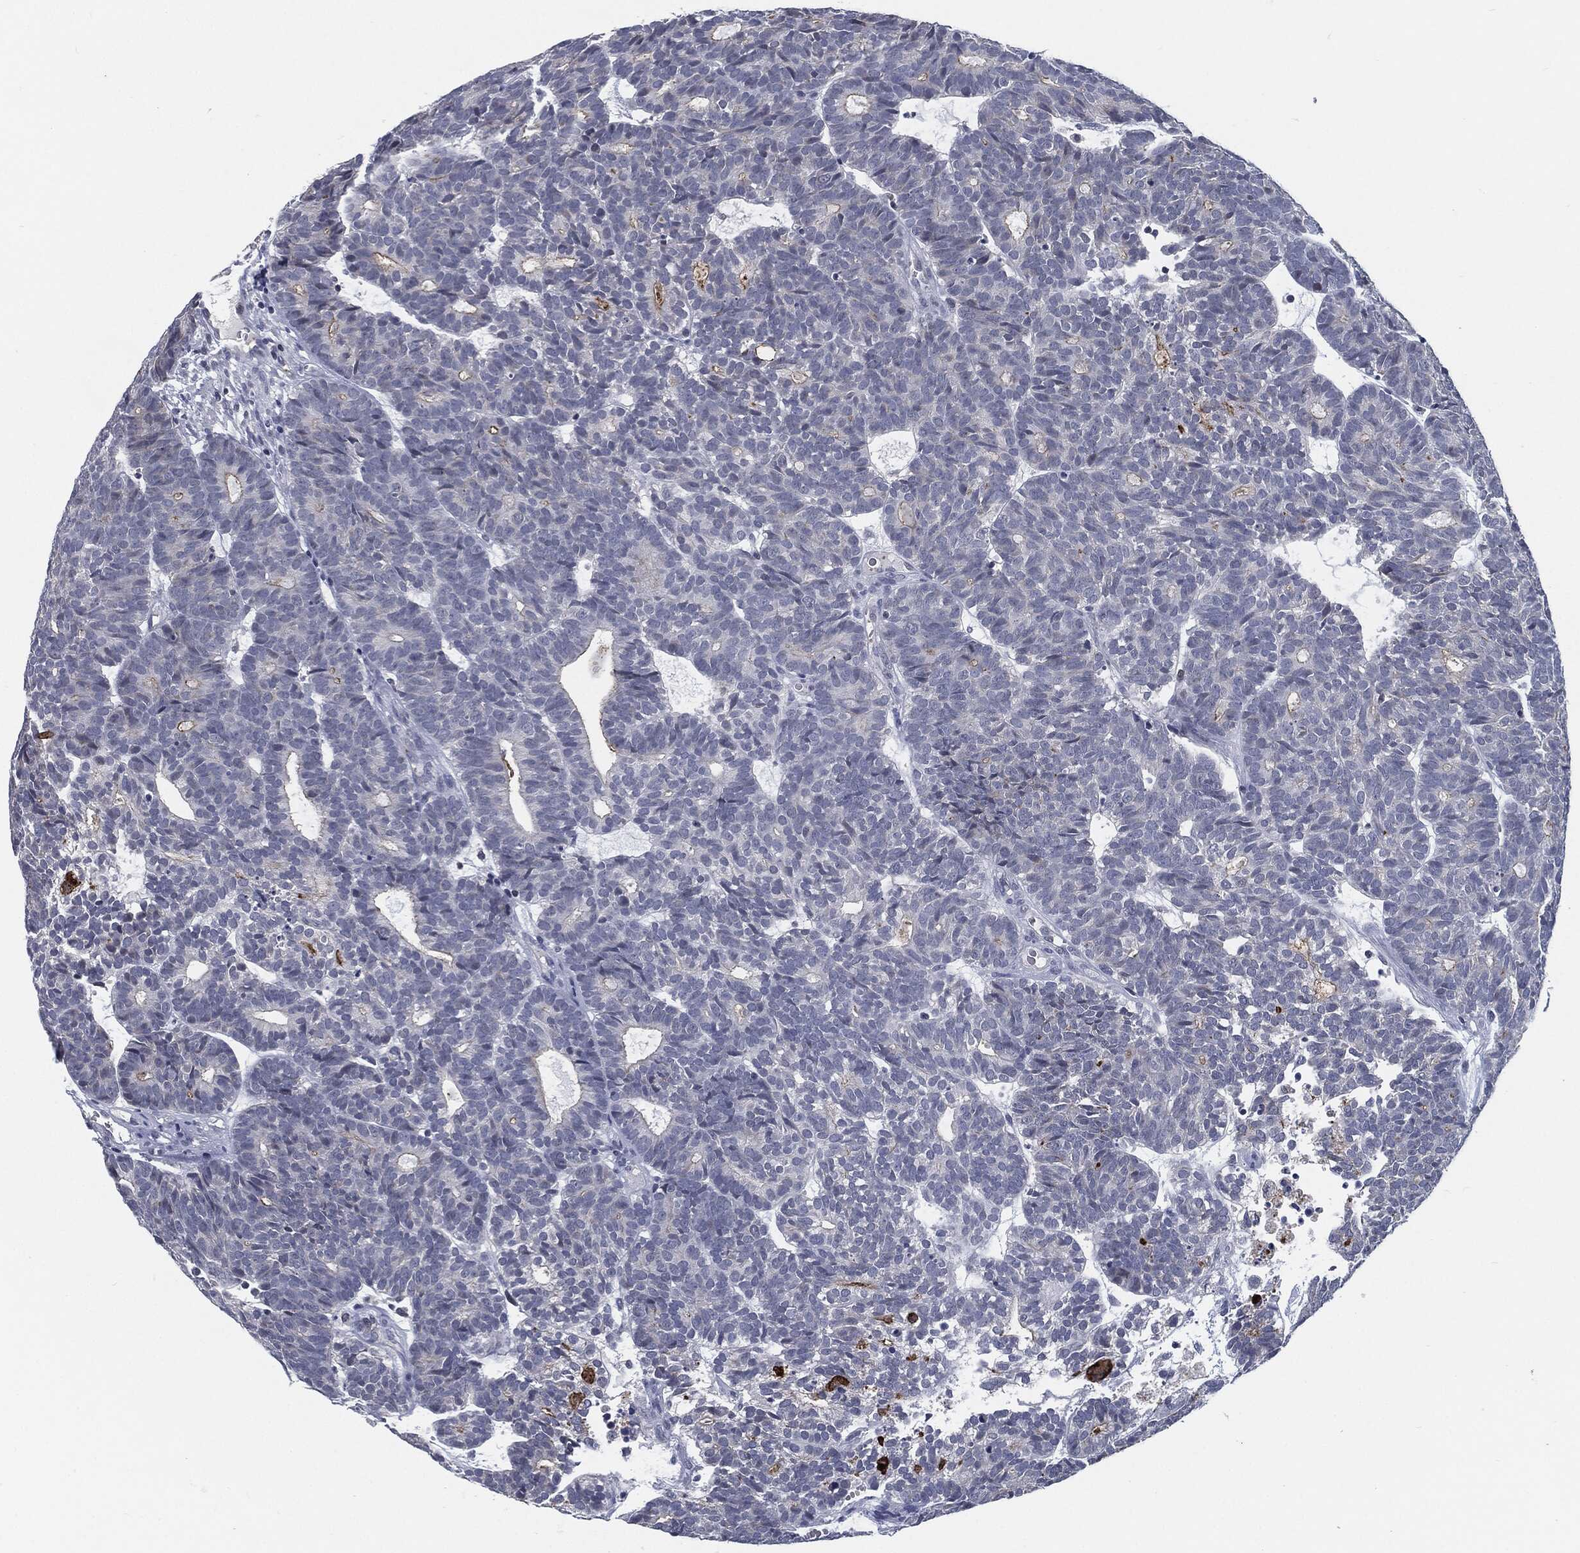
{"staining": {"intensity": "negative", "quantity": "none", "location": "none"}, "tissue": "head and neck cancer", "cell_type": "Tumor cells", "image_type": "cancer", "snomed": [{"axis": "morphology", "description": "Adenocarcinoma, NOS"}, {"axis": "topography", "description": "Head-Neck"}], "caption": "Protein analysis of head and neck adenocarcinoma shows no significant staining in tumor cells. Brightfield microscopy of immunohistochemistry stained with DAB (3,3'-diaminobenzidine) (brown) and hematoxylin (blue), captured at high magnification.", "gene": "PROM1", "patient": {"sex": "female", "age": 81}}